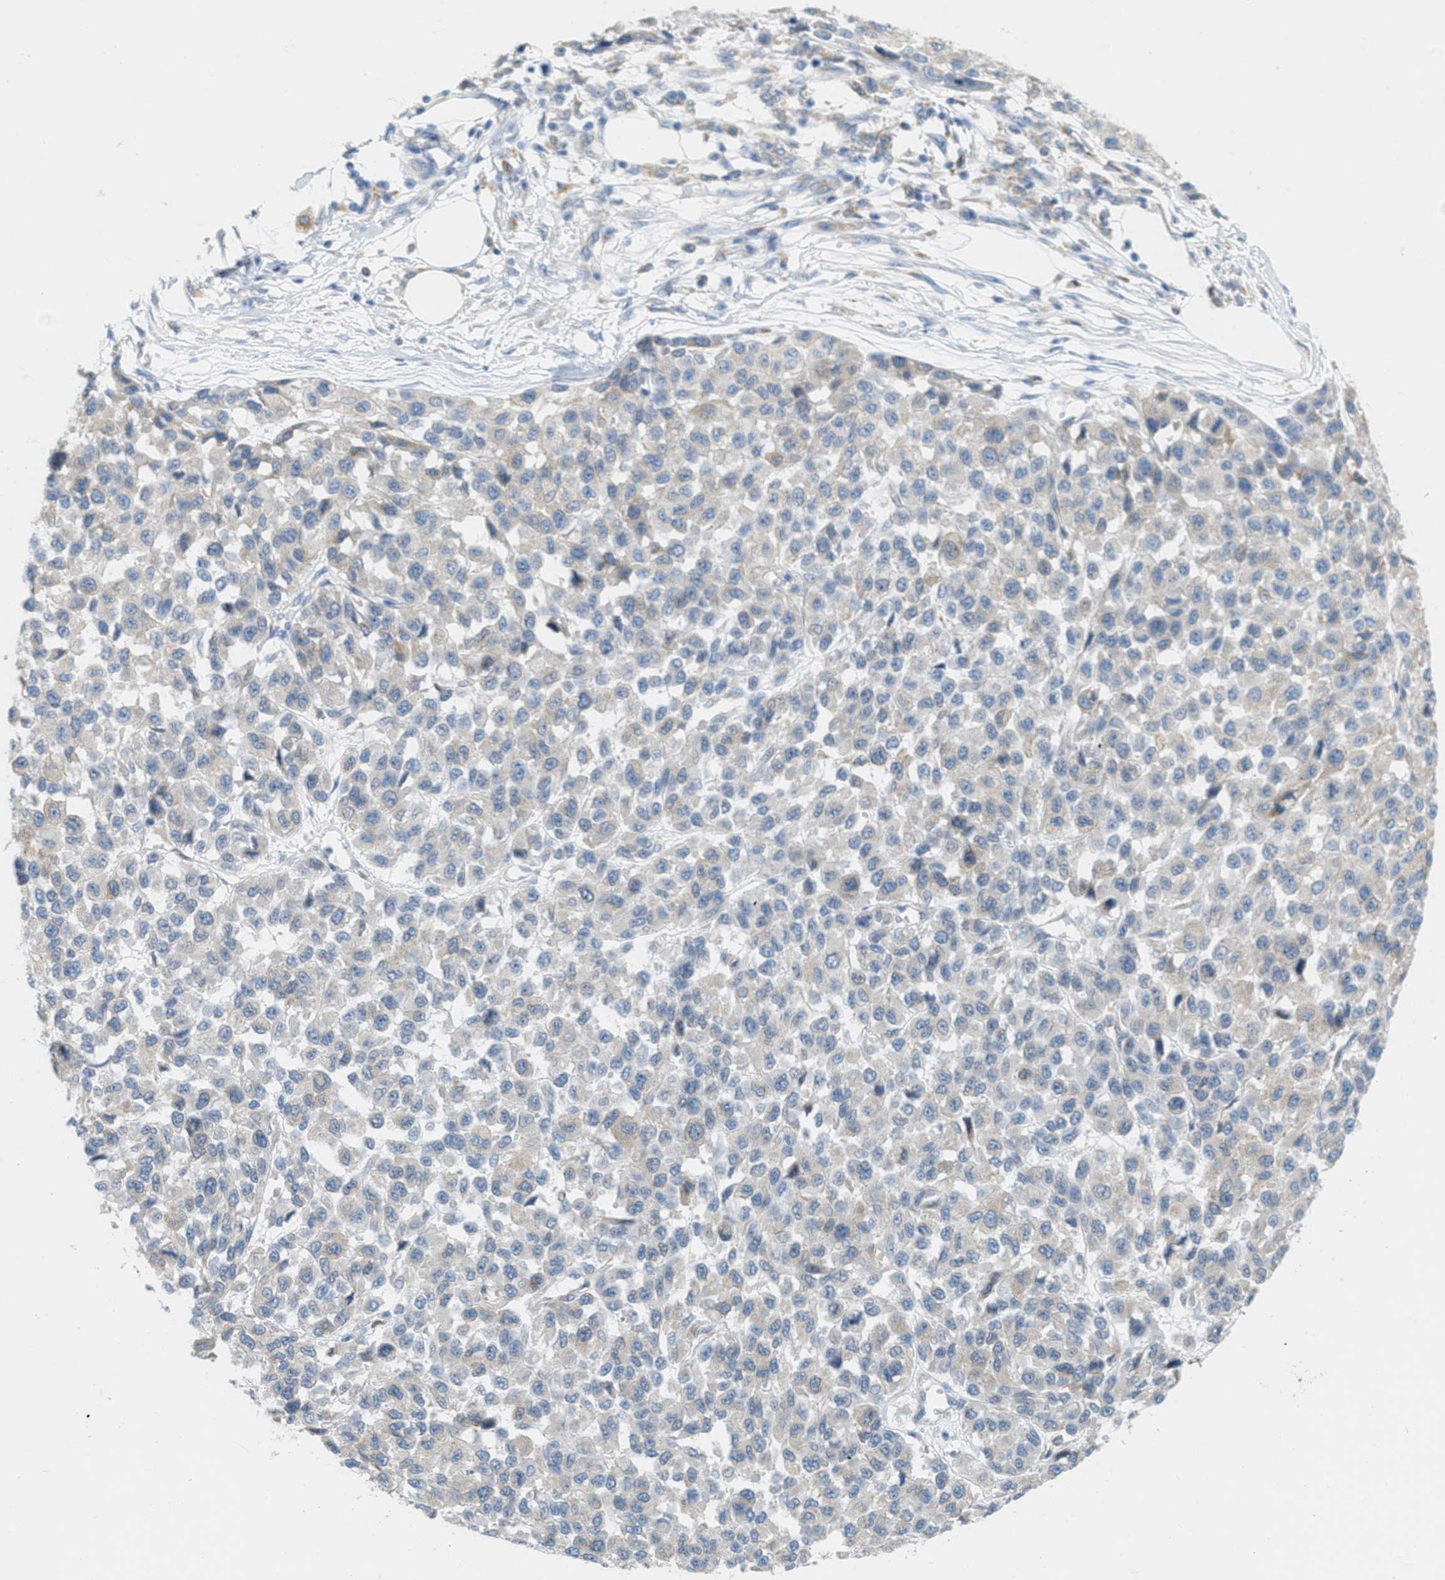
{"staining": {"intensity": "weak", "quantity": "25%-75%", "location": "cytoplasmic/membranous"}, "tissue": "melanoma", "cell_type": "Tumor cells", "image_type": "cancer", "snomed": [{"axis": "morphology", "description": "Normal tissue, NOS"}, {"axis": "morphology", "description": "Malignant melanoma, NOS"}, {"axis": "topography", "description": "Skin"}], "caption": "Immunohistochemistry photomicrograph of neoplastic tissue: melanoma stained using immunohistochemistry (IHC) reveals low levels of weak protein expression localized specifically in the cytoplasmic/membranous of tumor cells, appearing as a cytoplasmic/membranous brown color.", "gene": "TEX264", "patient": {"sex": "male", "age": 62}}